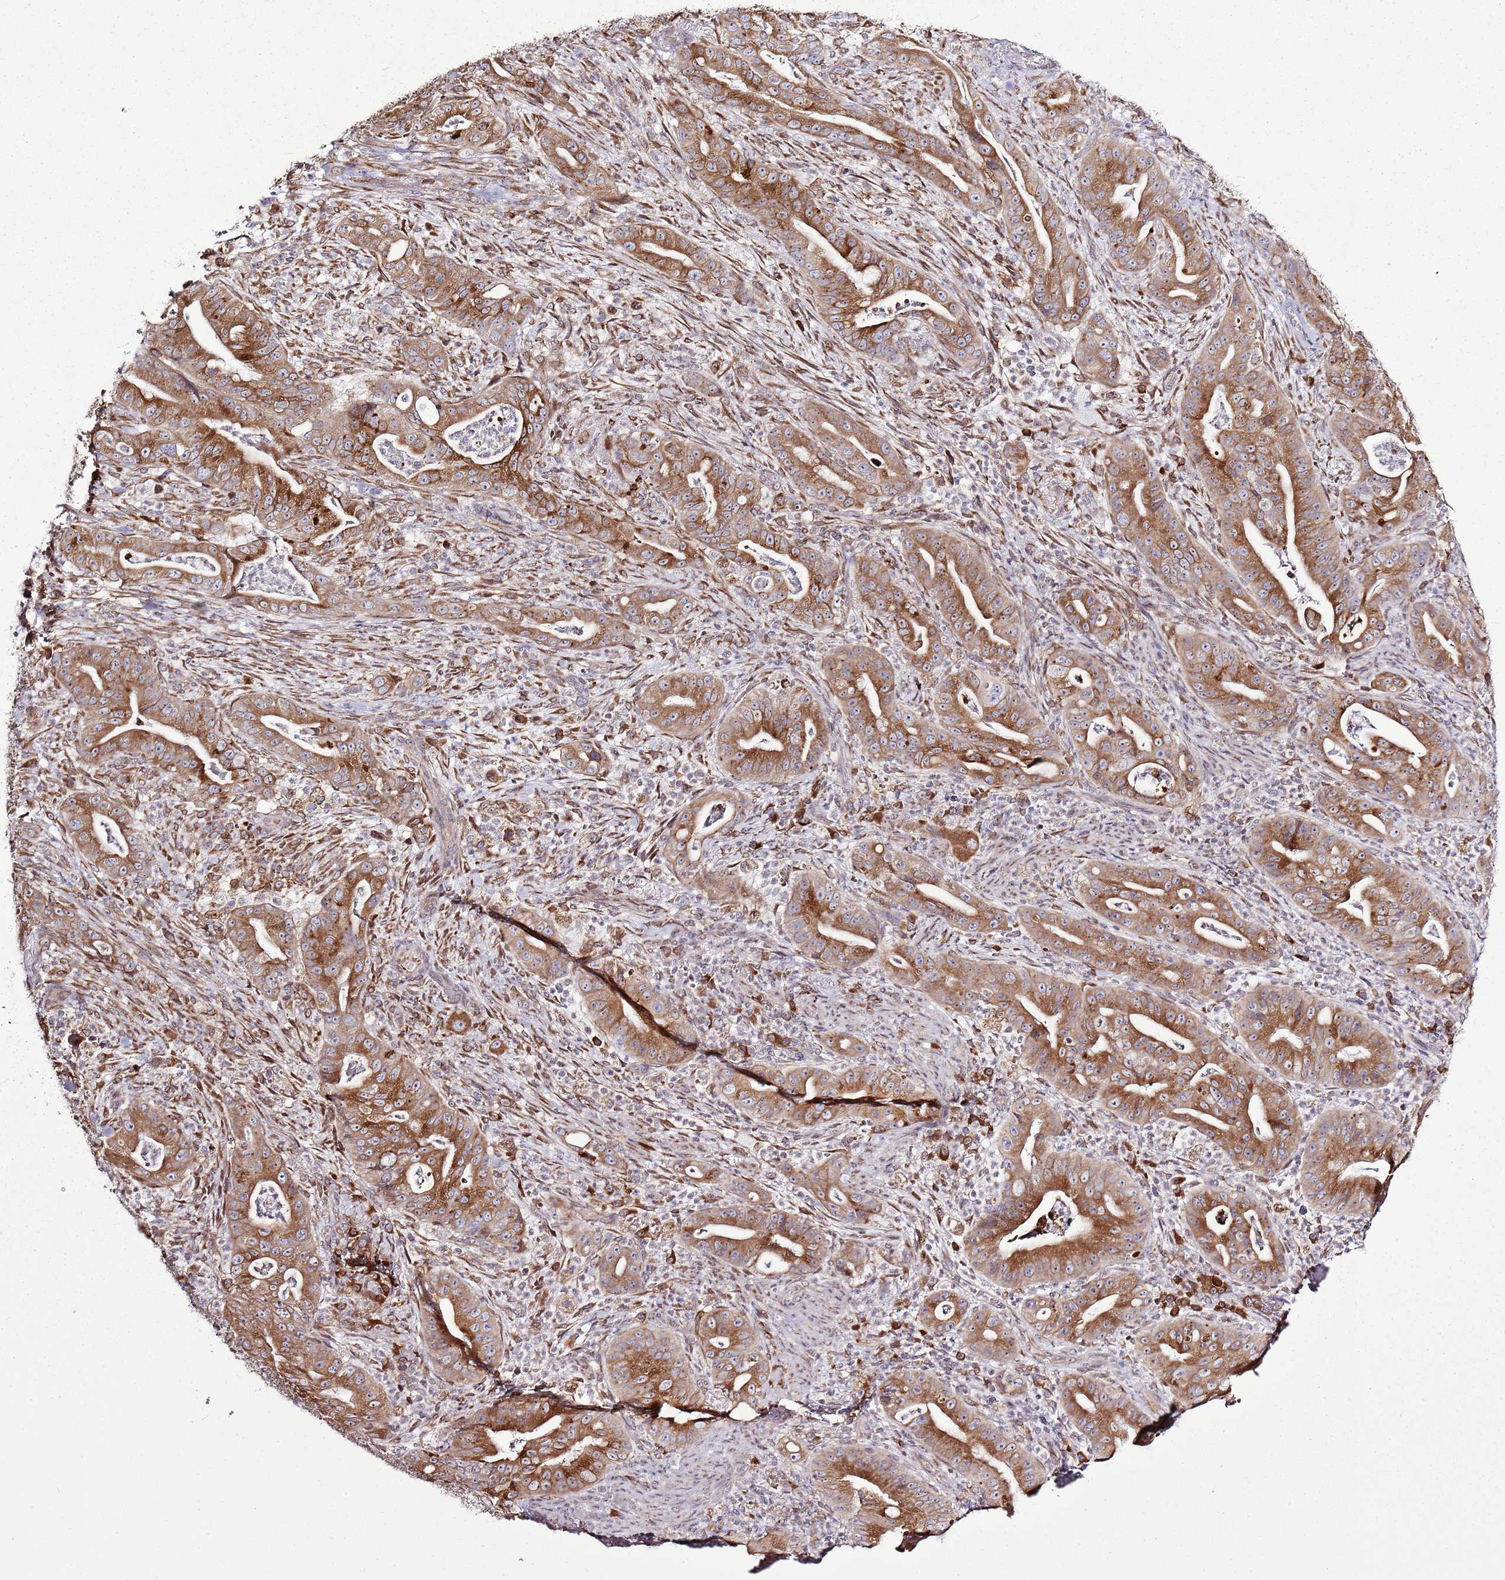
{"staining": {"intensity": "strong", "quantity": ">75%", "location": "cytoplasmic/membranous"}, "tissue": "pancreatic cancer", "cell_type": "Tumor cells", "image_type": "cancer", "snomed": [{"axis": "morphology", "description": "Adenocarcinoma, NOS"}, {"axis": "topography", "description": "Pancreas"}], "caption": "A photomicrograph of pancreatic cancer stained for a protein shows strong cytoplasmic/membranous brown staining in tumor cells. The protein is stained brown, and the nuclei are stained in blue (DAB IHC with brightfield microscopy, high magnification).", "gene": "TMED10", "patient": {"sex": "male", "age": 71}}